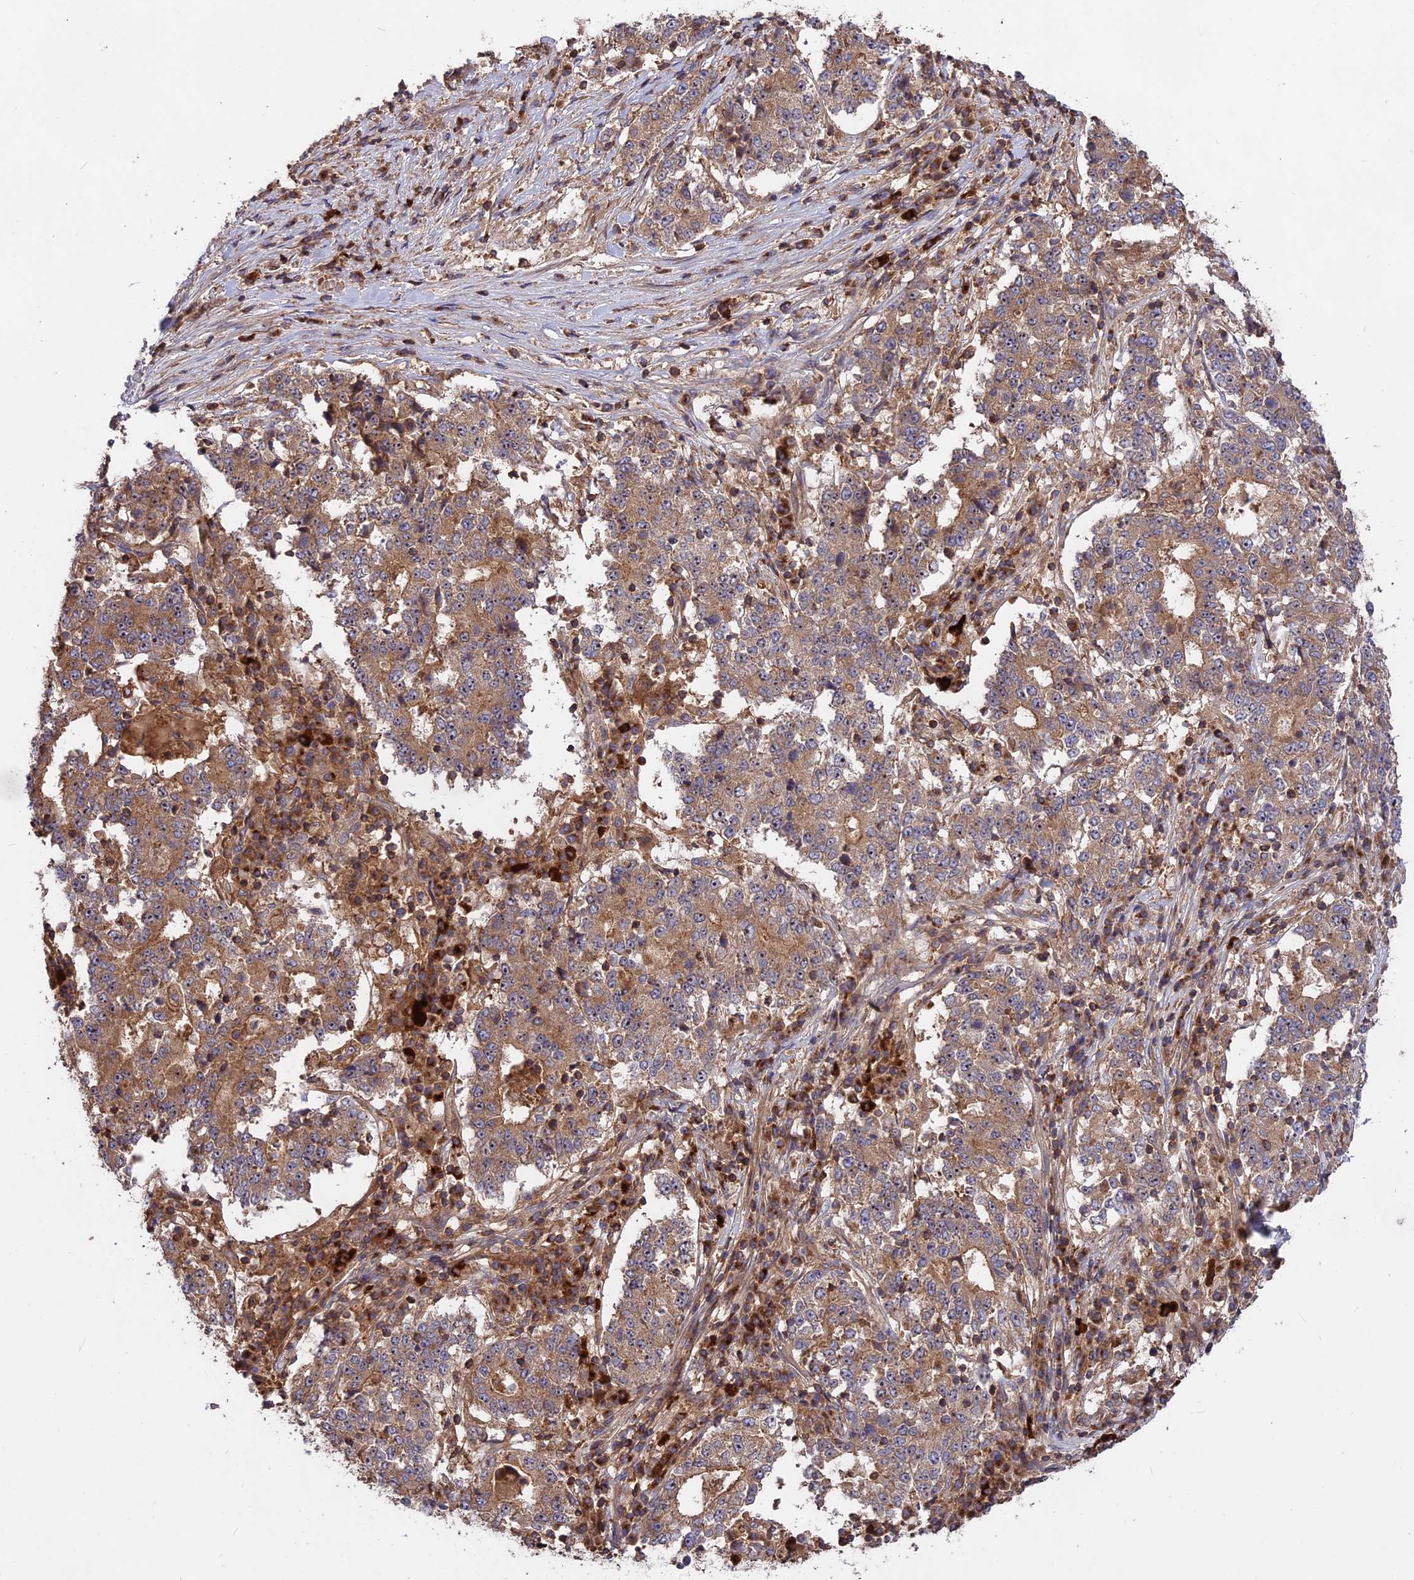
{"staining": {"intensity": "moderate", "quantity": ">75%", "location": "cytoplasmic/membranous"}, "tissue": "stomach cancer", "cell_type": "Tumor cells", "image_type": "cancer", "snomed": [{"axis": "morphology", "description": "Adenocarcinoma, NOS"}, {"axis": "topography", "description": "Stomach"}], "caption": "Protein staining shows moderate cytoplasmic/membranous positivity in about >75% of tumor cells in stomach cancer. Immunohistochemistry (ihc) stains the protein in brown and the nuclei are stained blue.", "gene": "NUDT8", "patient": {"sex": "male", "age": 59}}